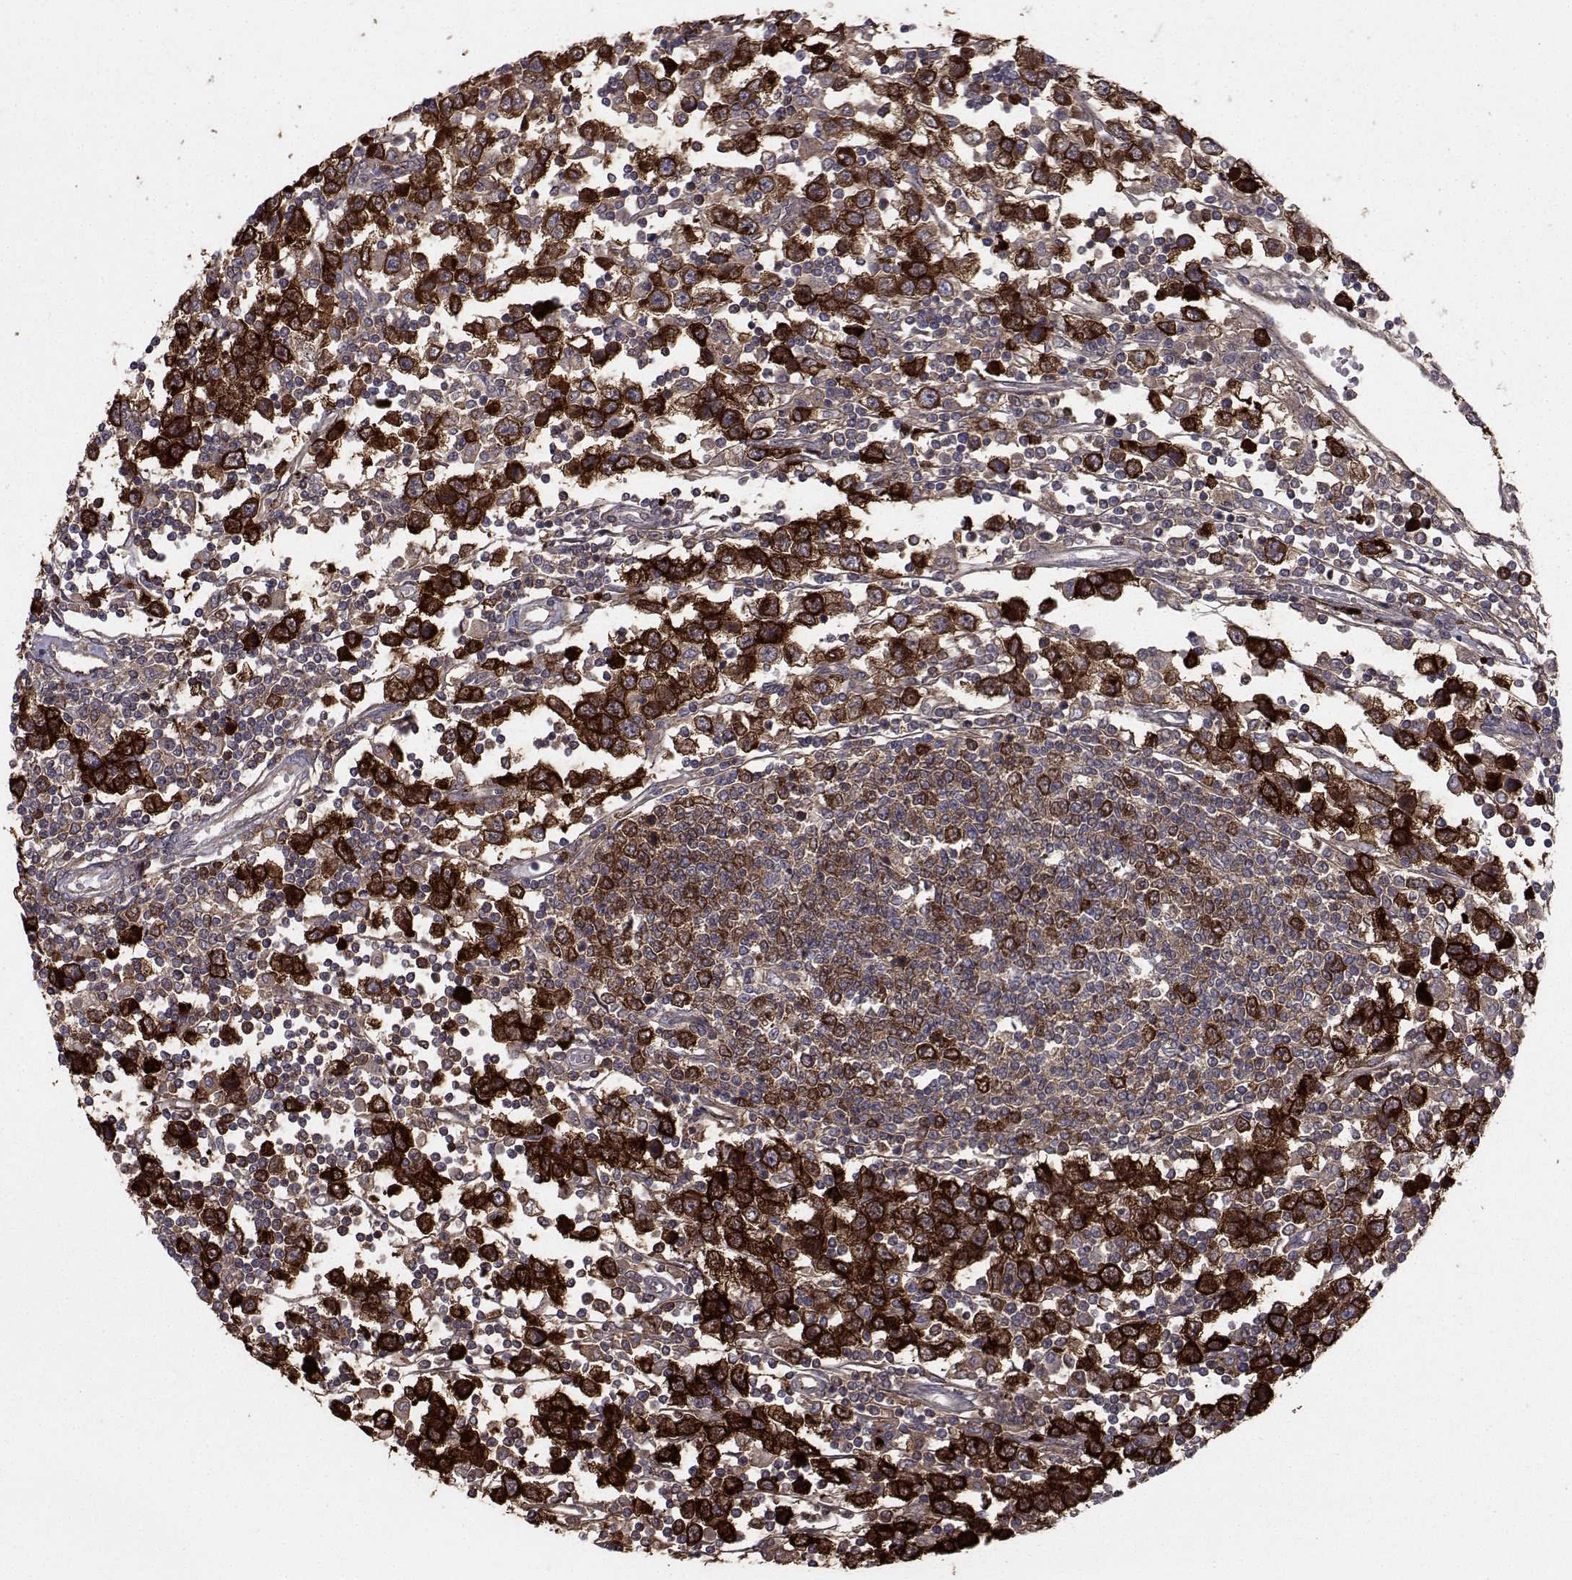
{"staining": {"intensity": "strong", "quantity": ">75%", "location": "cytoplasmic/membranous"}, "tissue": "testis cancer", "cell_type": "Tumor cells", "image_type": "cancer", "snomed": [{"axis": "morphology", "description": "Seminoma, NOS"}, {"axis": "topography", "description": "Testis"}], "caption": "Seminoma (testis) was stained to show a protein in brown. There is high levels of strong cytoplasmic/membranous staining in approximately >75% of tumor cells.", "gene": "HSP90AB1", "patient": {"sex": "male", "age": 34}}